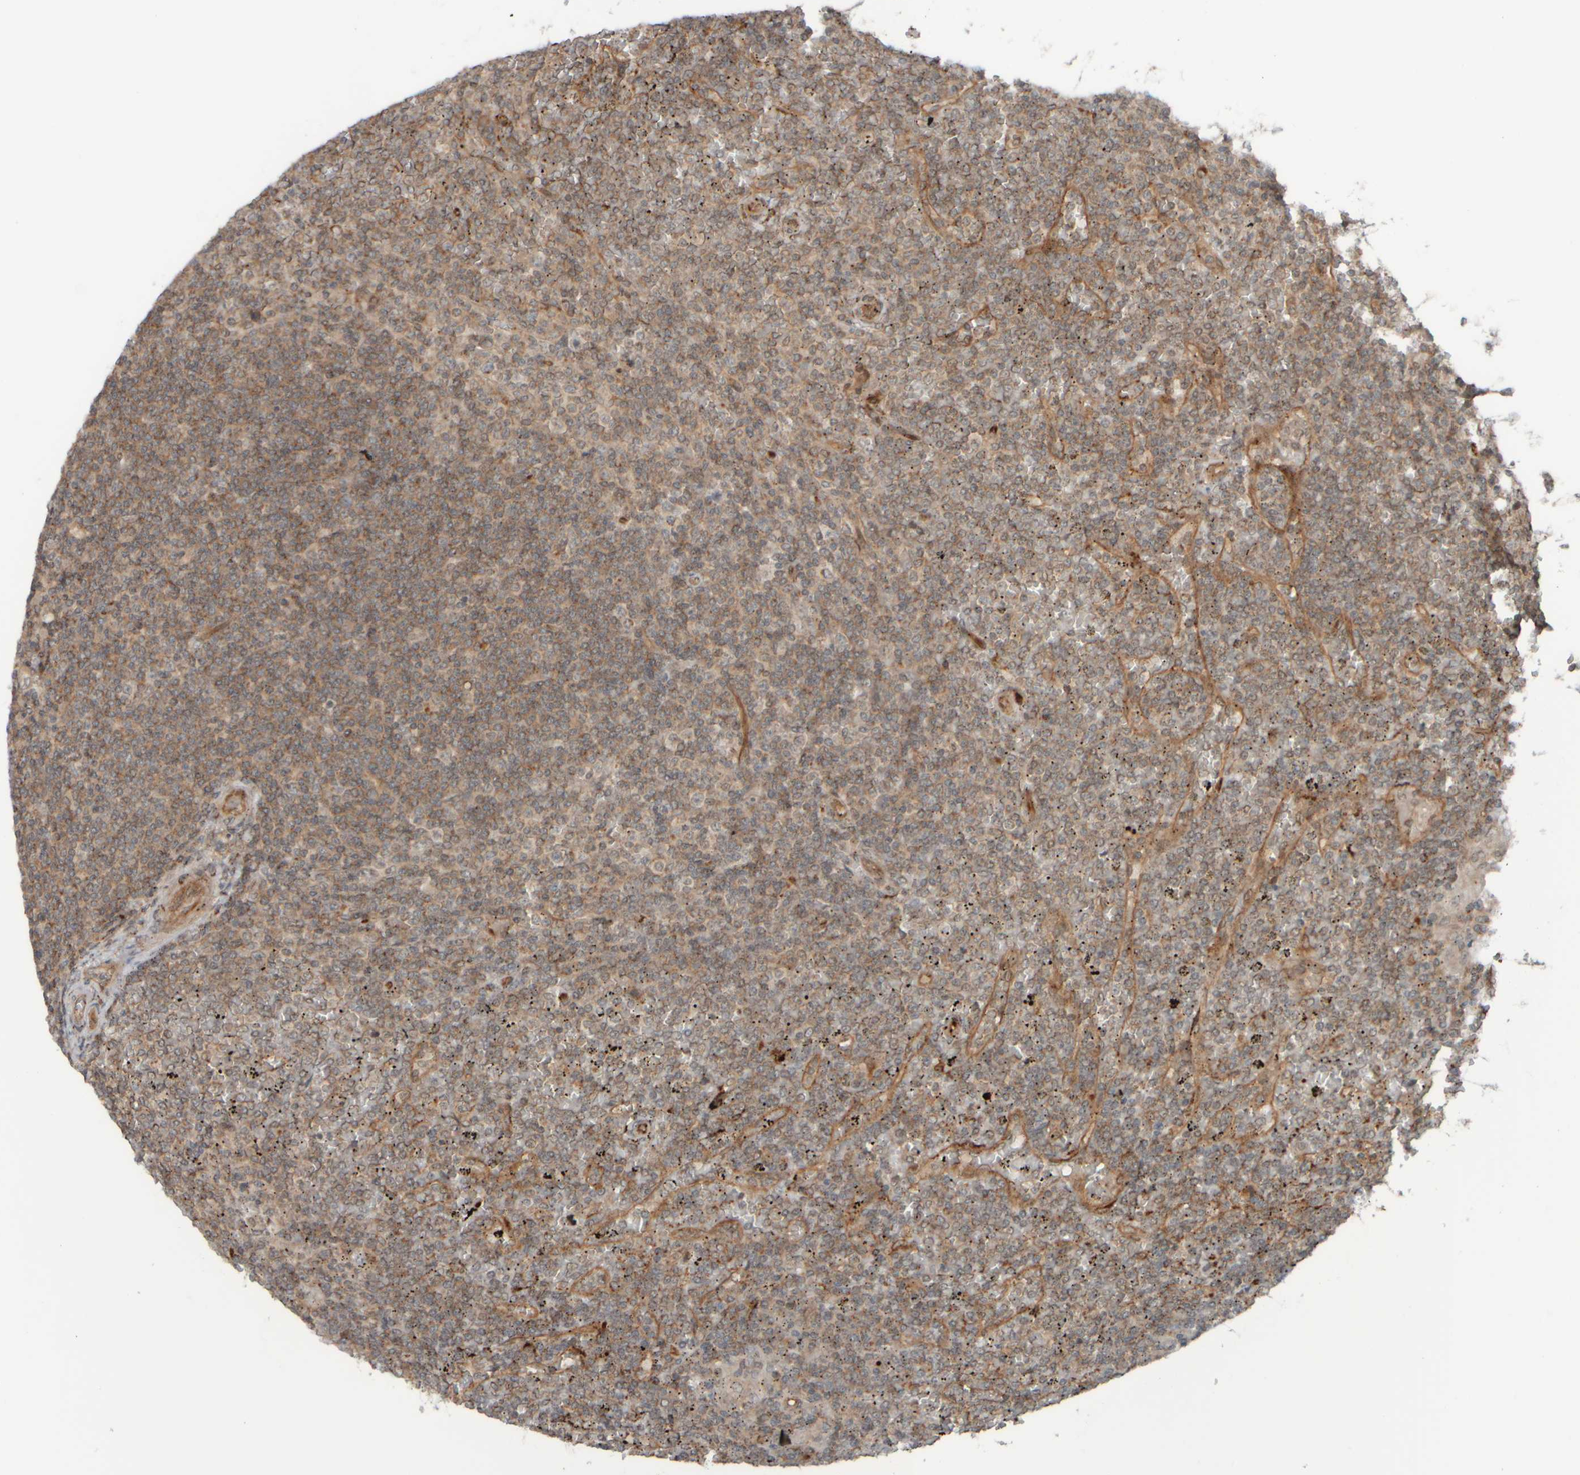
{"staining": {"intensity": "weak", "quantity": ">75%", "location": "cytoplasmic/membranous"}, "tissue": "lymphoma", "cell_type": "Tumor cells", "image_type": "cancer", "snomed": [{"axis": "morphology", "description": "Malignant lymphoma, non-Hodgkin's type, Low grade"}, {"axis": "topography", "description": "Spleen"}], "caption": "Protein staining reveals weak cytoplasmic/membranous expression in about >75% of tumor cells in lymphoma.", "gene": "GIGYF1", "patient": {"sex": "female", "age": 19}}